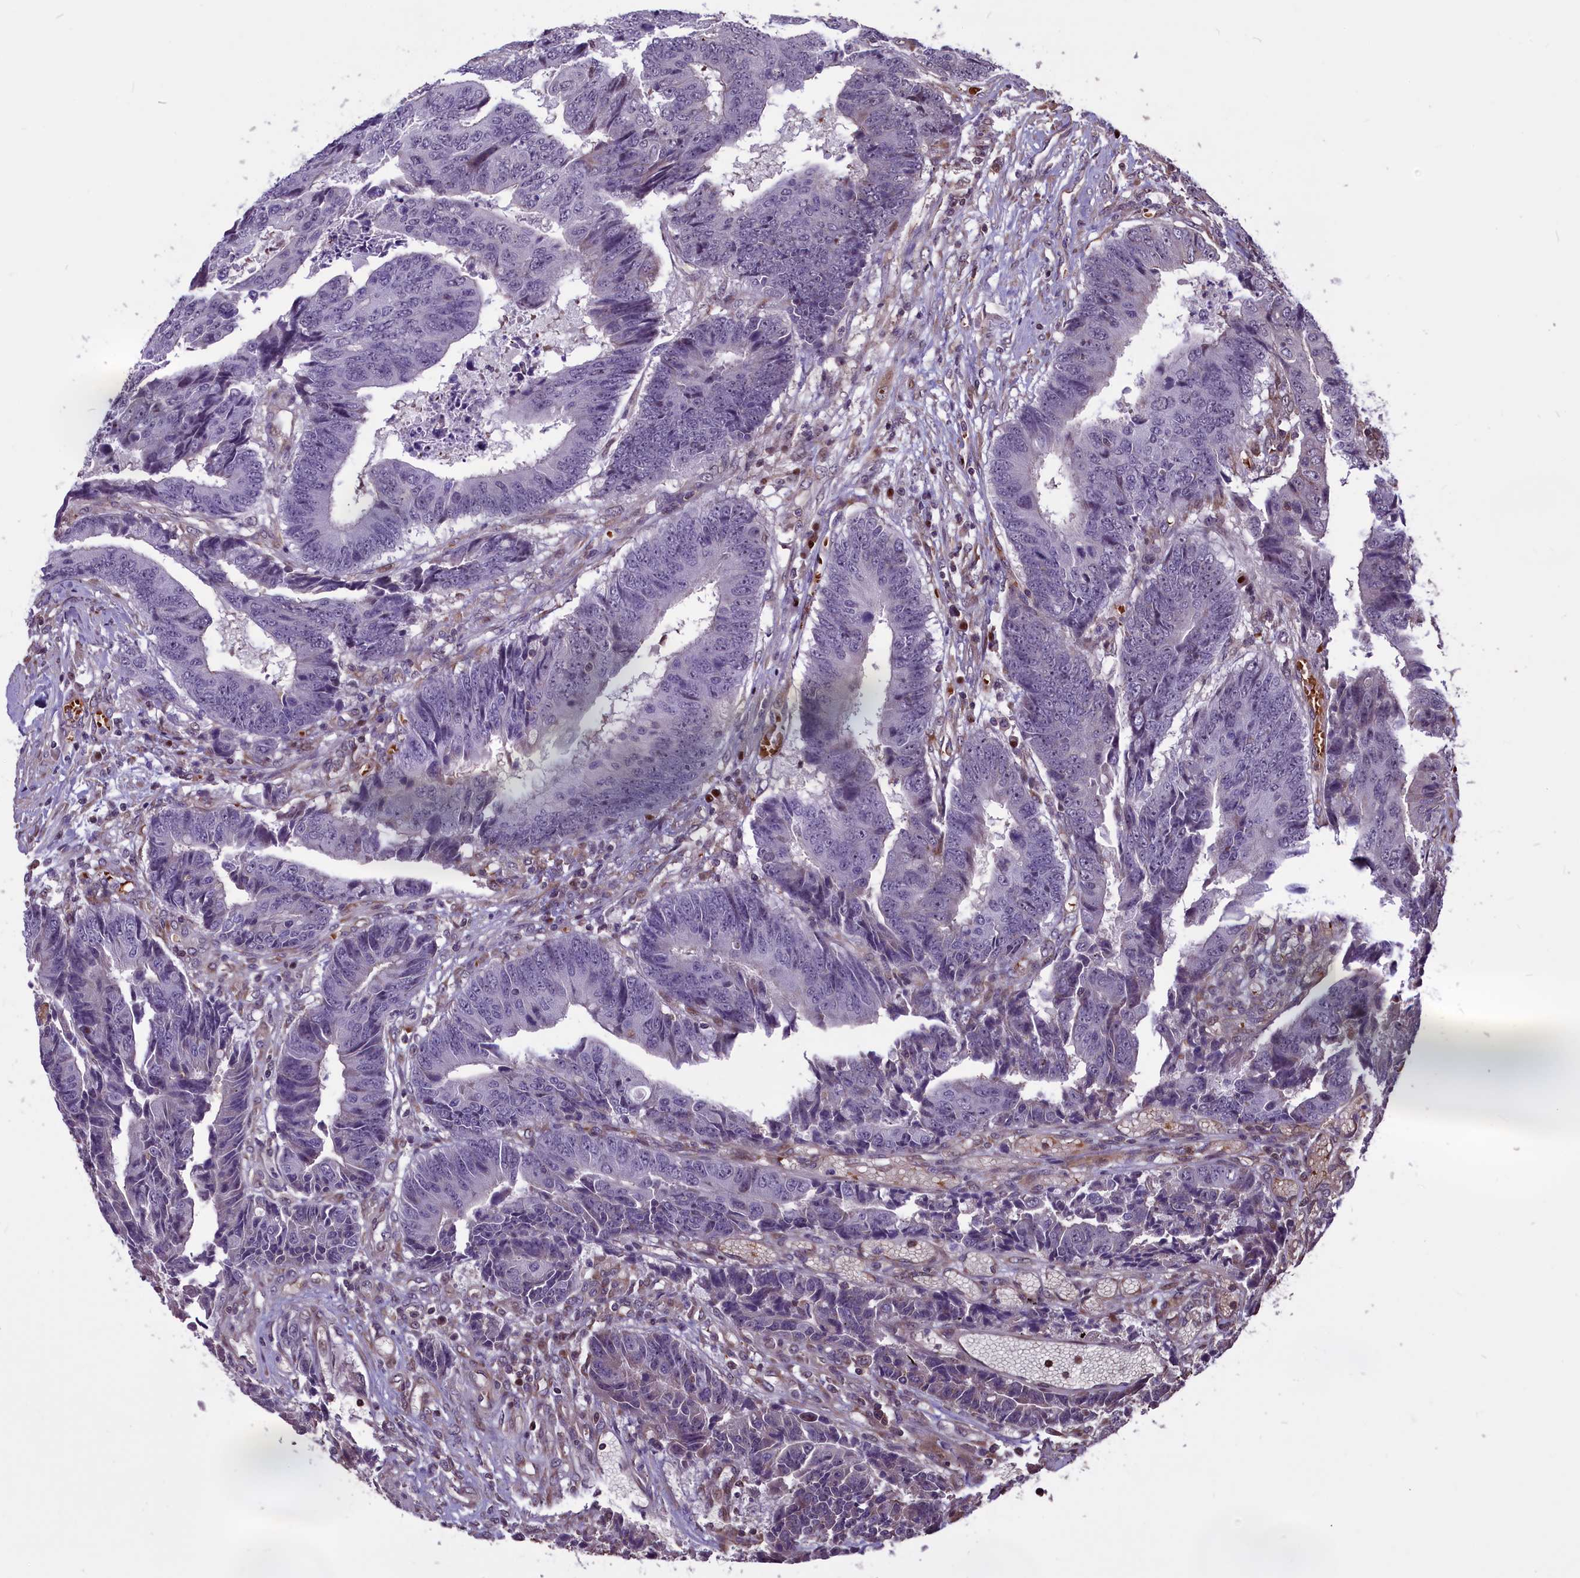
{"staining": {"intensity": "negative", "quantity": "none", "location": "none"}, "tissue": "colorectal cancer", "cell_type": "Tumor cells", "image_type": "cancer", "snomed": [{"axis": "morphology", "description": "Adenocarcinoma, NOS"}, {"axis": "topography", "description": "Rectum"}], "caption": "DAB immunohistochemical staining of human colorectal adenocarcinoma shows no significant expression in tumor cells.", "gene": "SHFL", "patient": {"sex": "male", "age": 84}}